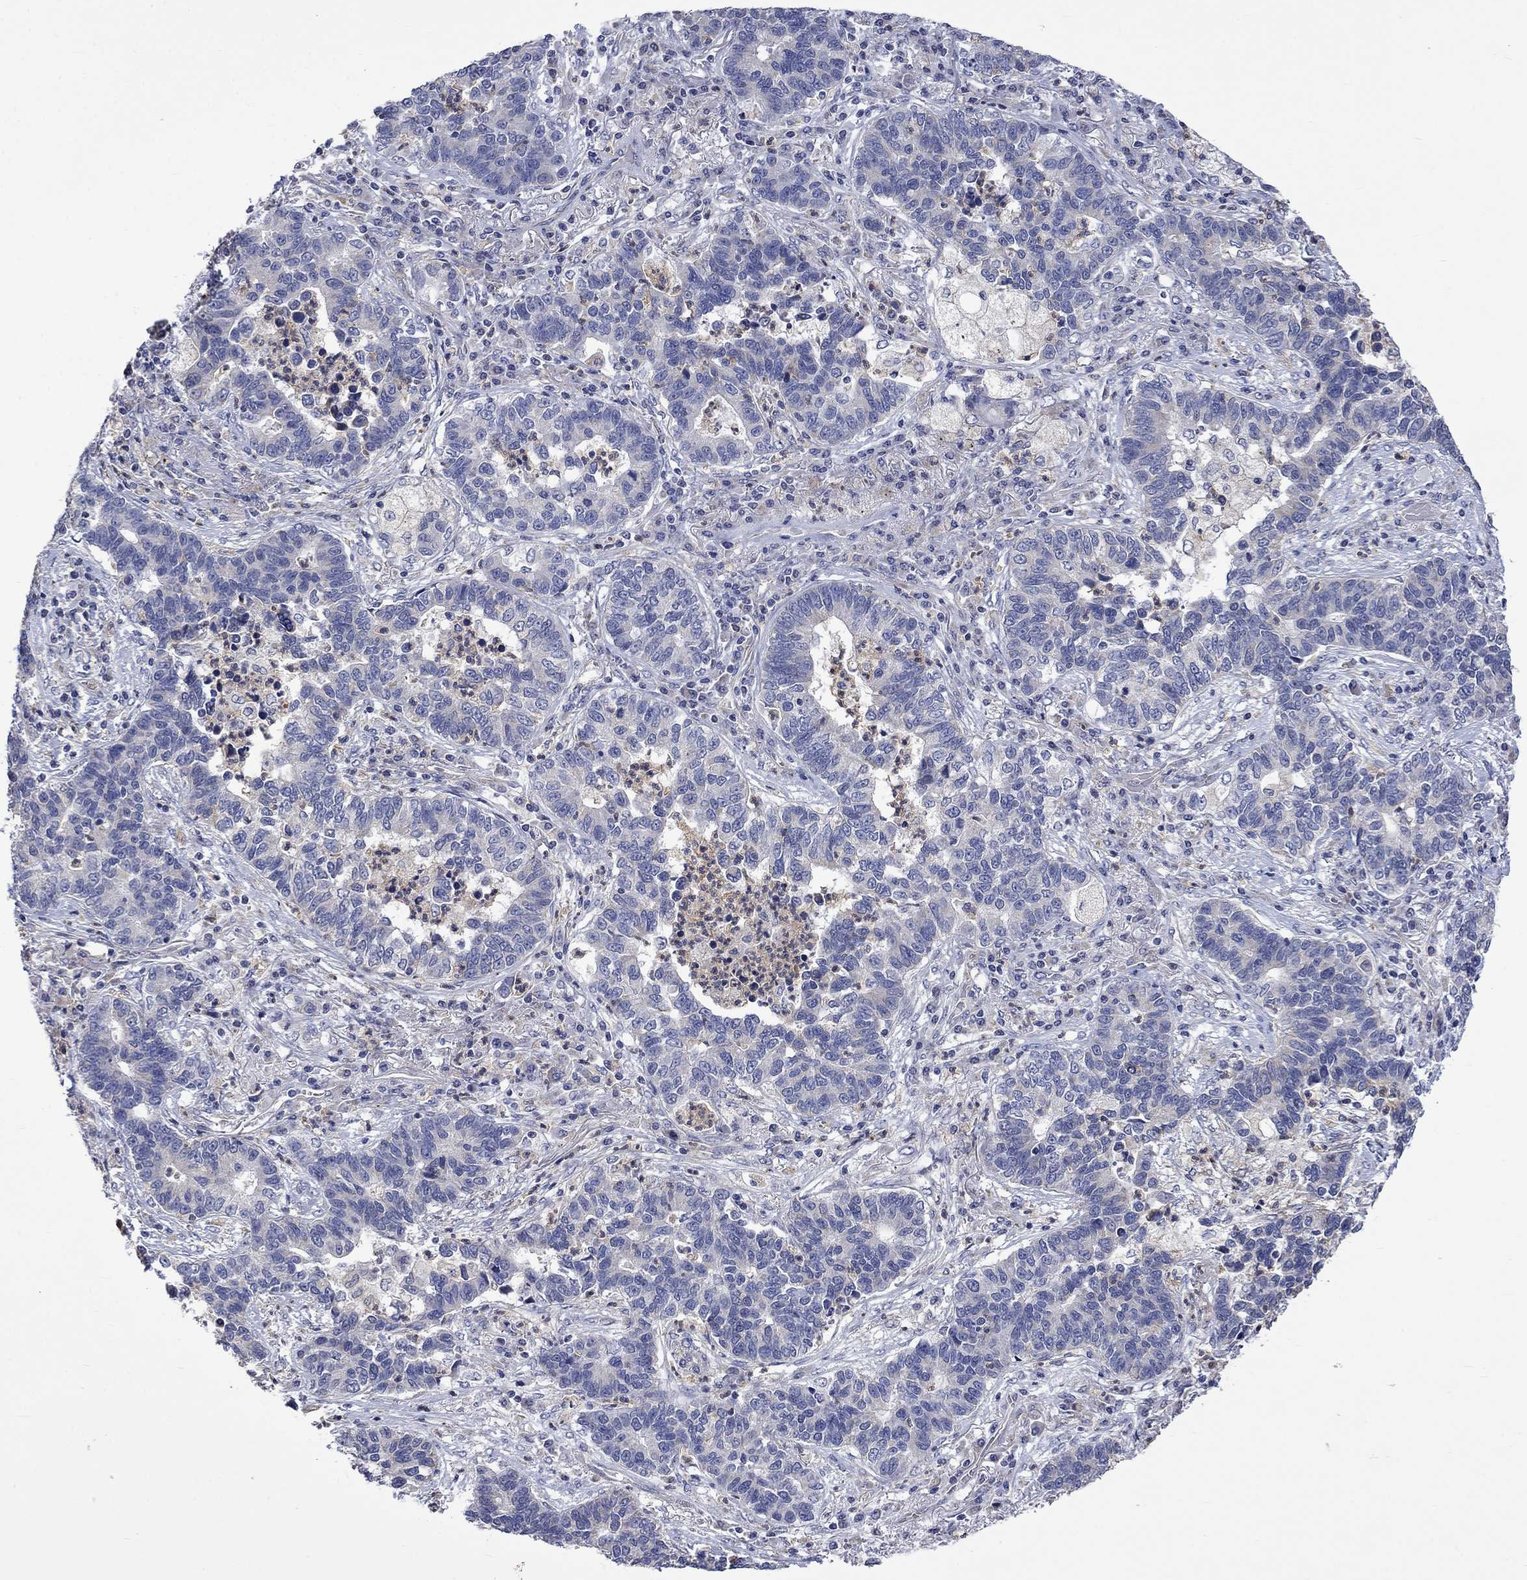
{"staining": {"intensity": "negative", "quantity": "none", "location": "none"}, "tissue": "lung cancer", "cell_type": "Tumor cells", "image_type": "cancer", "snomed": [{"axis": "morphology", "description": "Adenocarcinoma, NOS"}, {"axis": "topography", "description": "Lung"}], "caption": "There is no significant expression in tumor cells of lung cancer (adenocarcinoma).", "gene": "CAMKK2", "patient": {"sex": "female", "age": 57}}